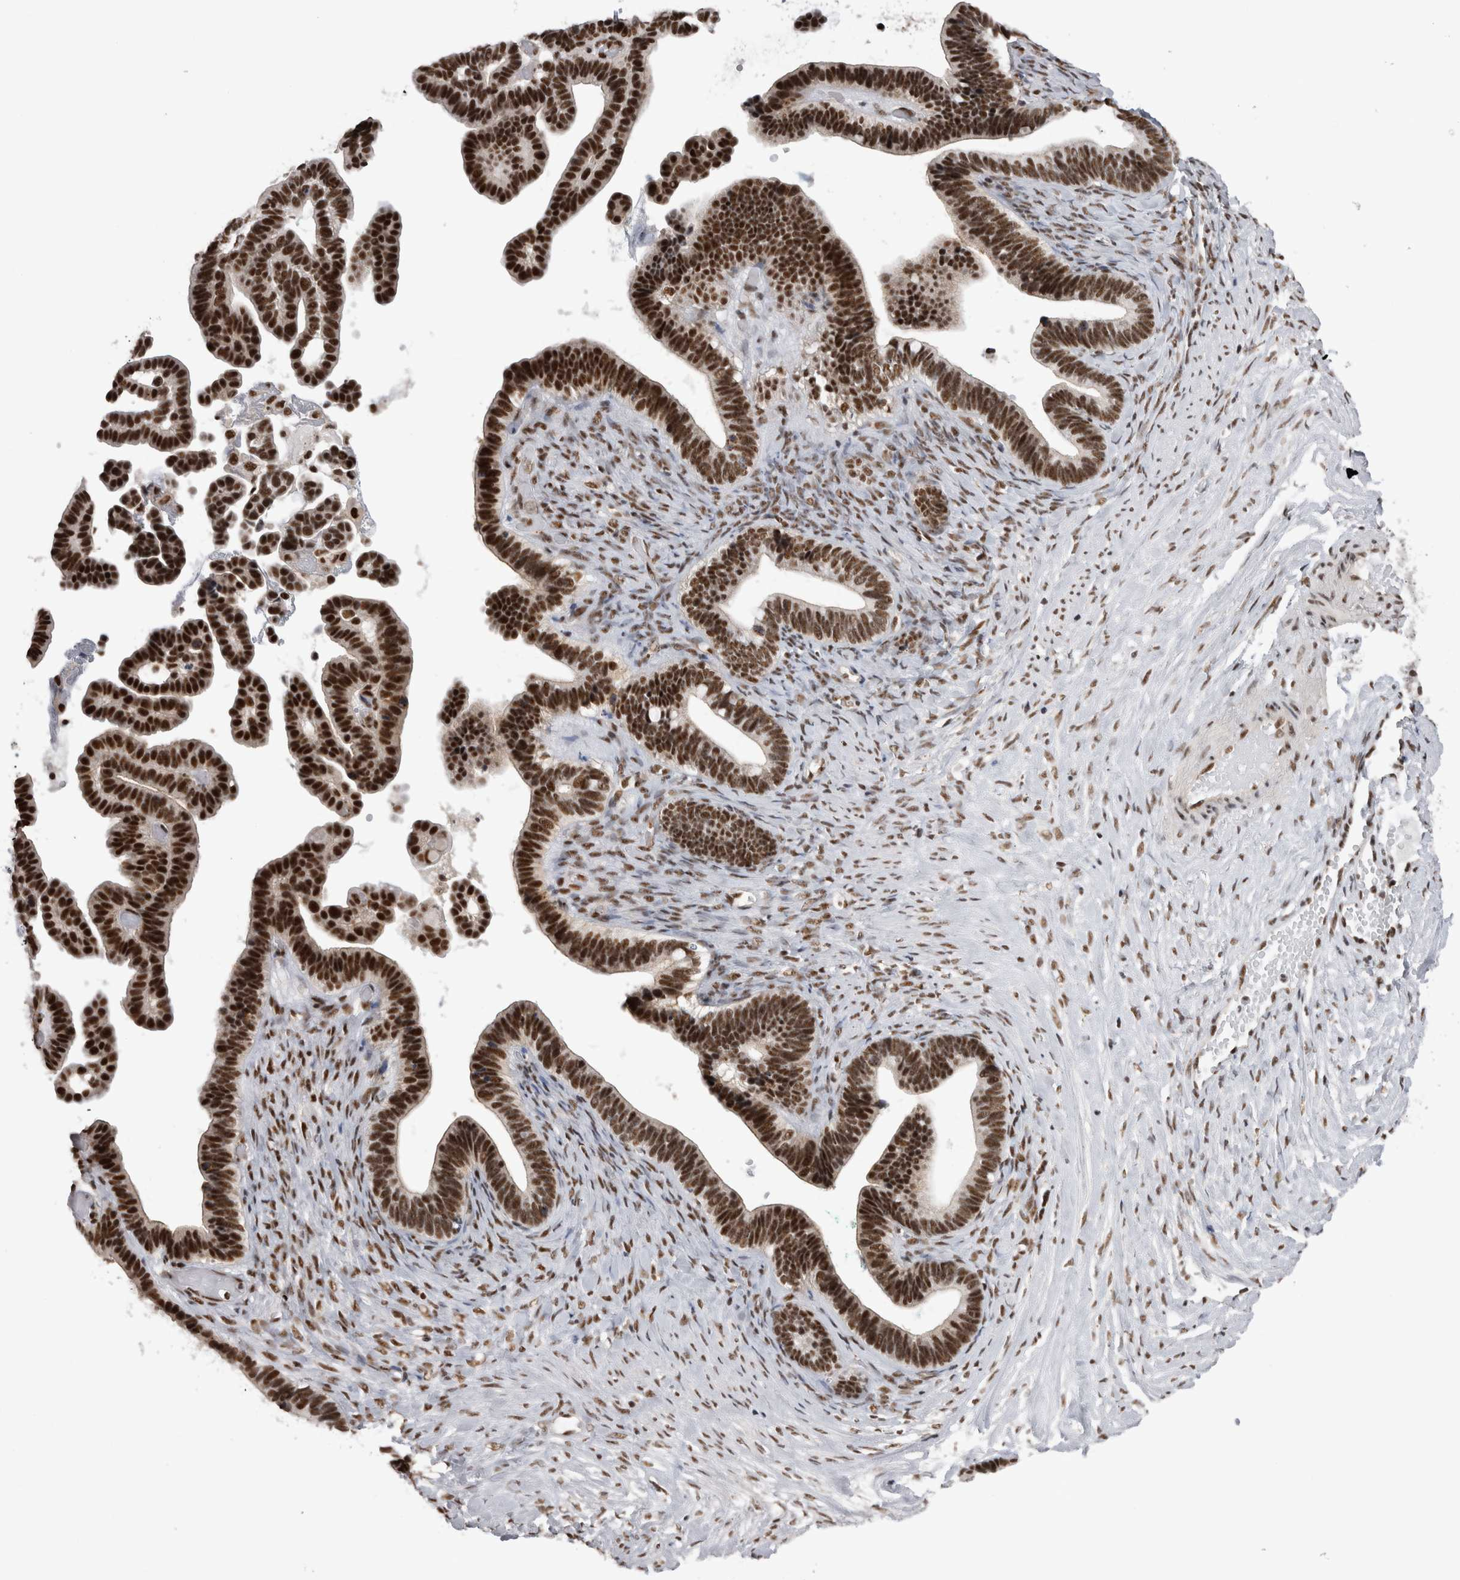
{"staining": {"intensity": "strong", "quantity": ">75%", "location": "nuclear"}, "tissue": "ovarian cancer", "cell_type": "Tumor cells", "image_type": "cancer", "snomed": [{"axis": "morphology", "description": "Cystadenocarcinoma, serous, NOS"}, {"axis": "topography", "description": "Ovary"}], "caption": "Protein expression analysis of human ovarian cancer reveals strong nuclear expression in approximately >75% of tumor cells. (brown staining indicates protein expression, while blue staining denotes nuclei).", "gene": "CDK11A", "patient": {"sex": "female", "age": 56}}